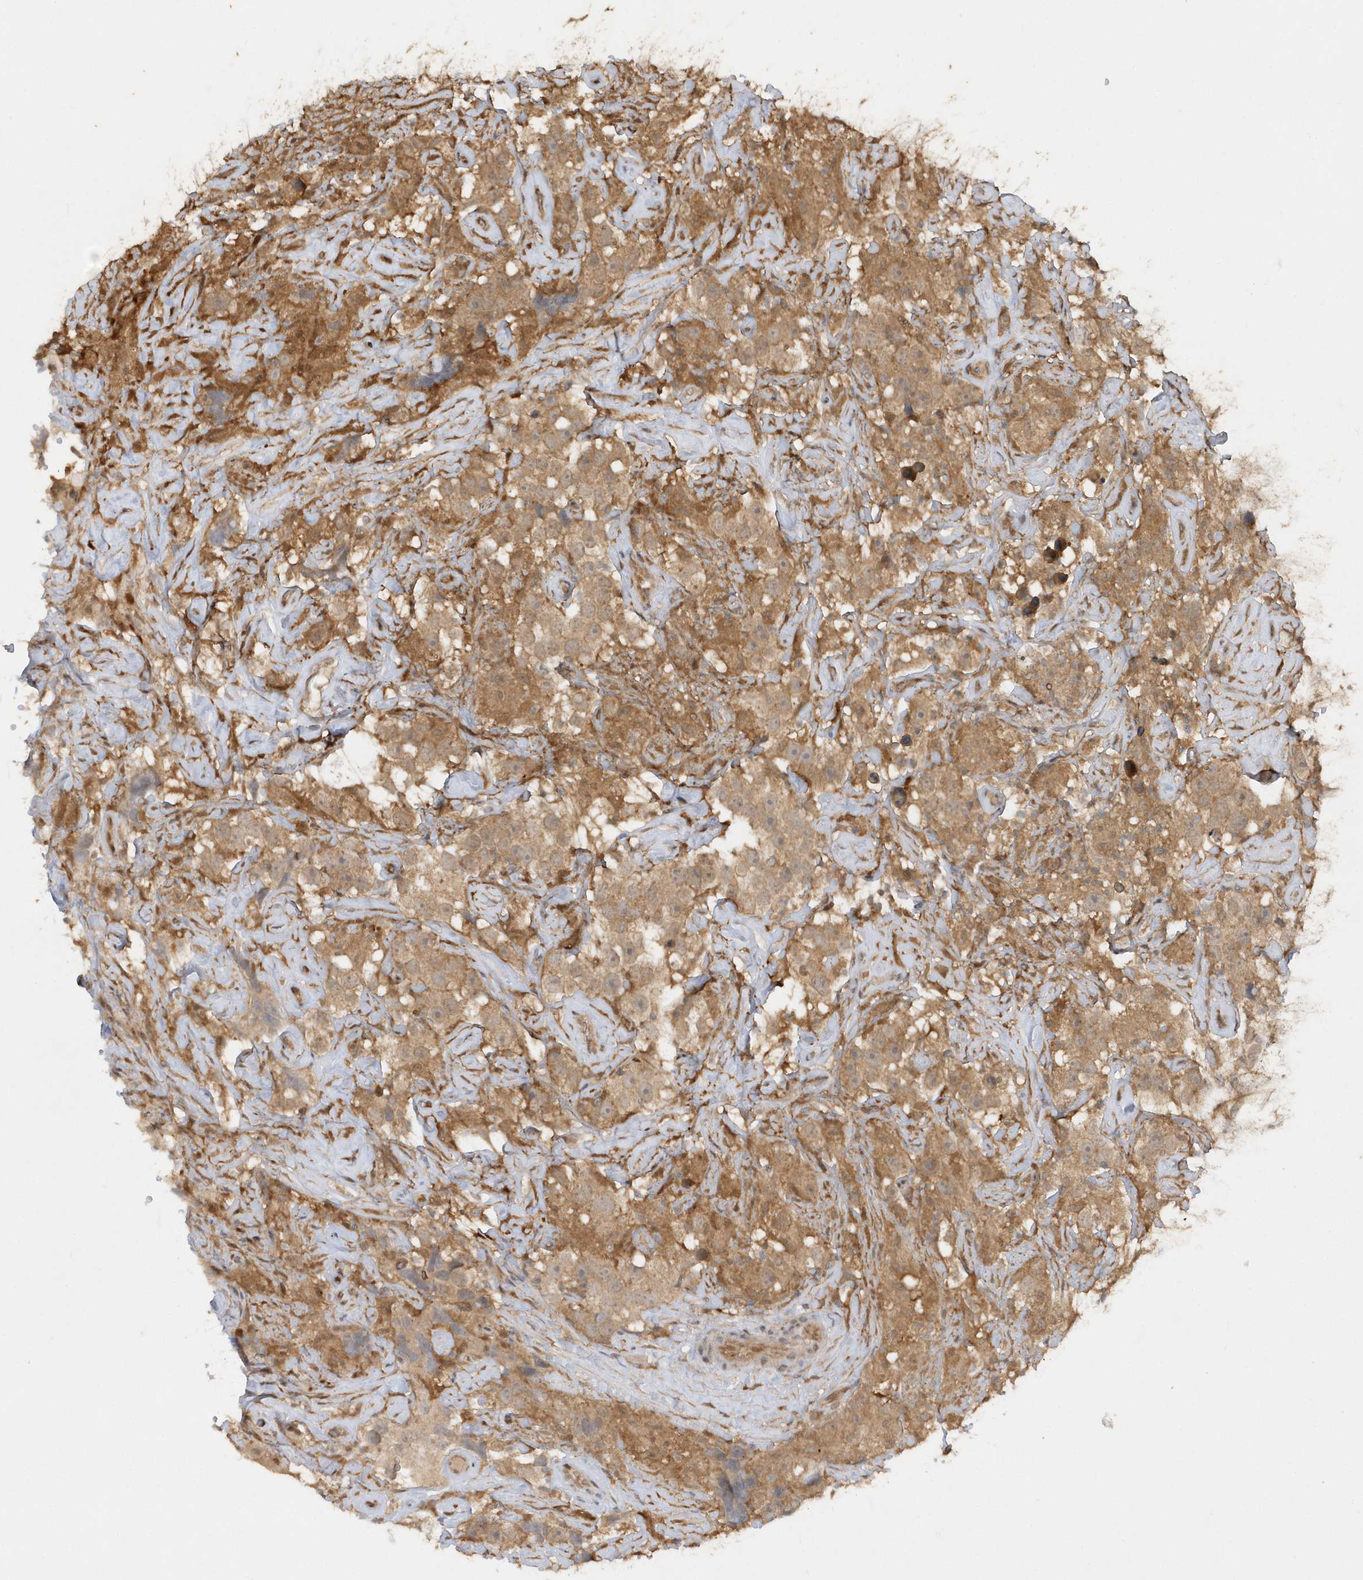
{"staining": {"intensity": "moderate", "quantity": ">75%", "location": "cytoplasmic/membranous"}, "tissue": "testis cancer", "cell_type": "Tumor cells", "image_type": "cancer", "snomed": [{"axis": "morphology", "description": "Seminoma, NOS"}, {"axis": "topography", "description": "Testis"}], "caption": "Brown immunohistochemical staining in human testis cancer (seminoma) displays moderate cytoplasmic/membranous staining in approximately >75% of tumor cells.", "gene": "RPE", "patient": {"sex": "male", "age": 49}}